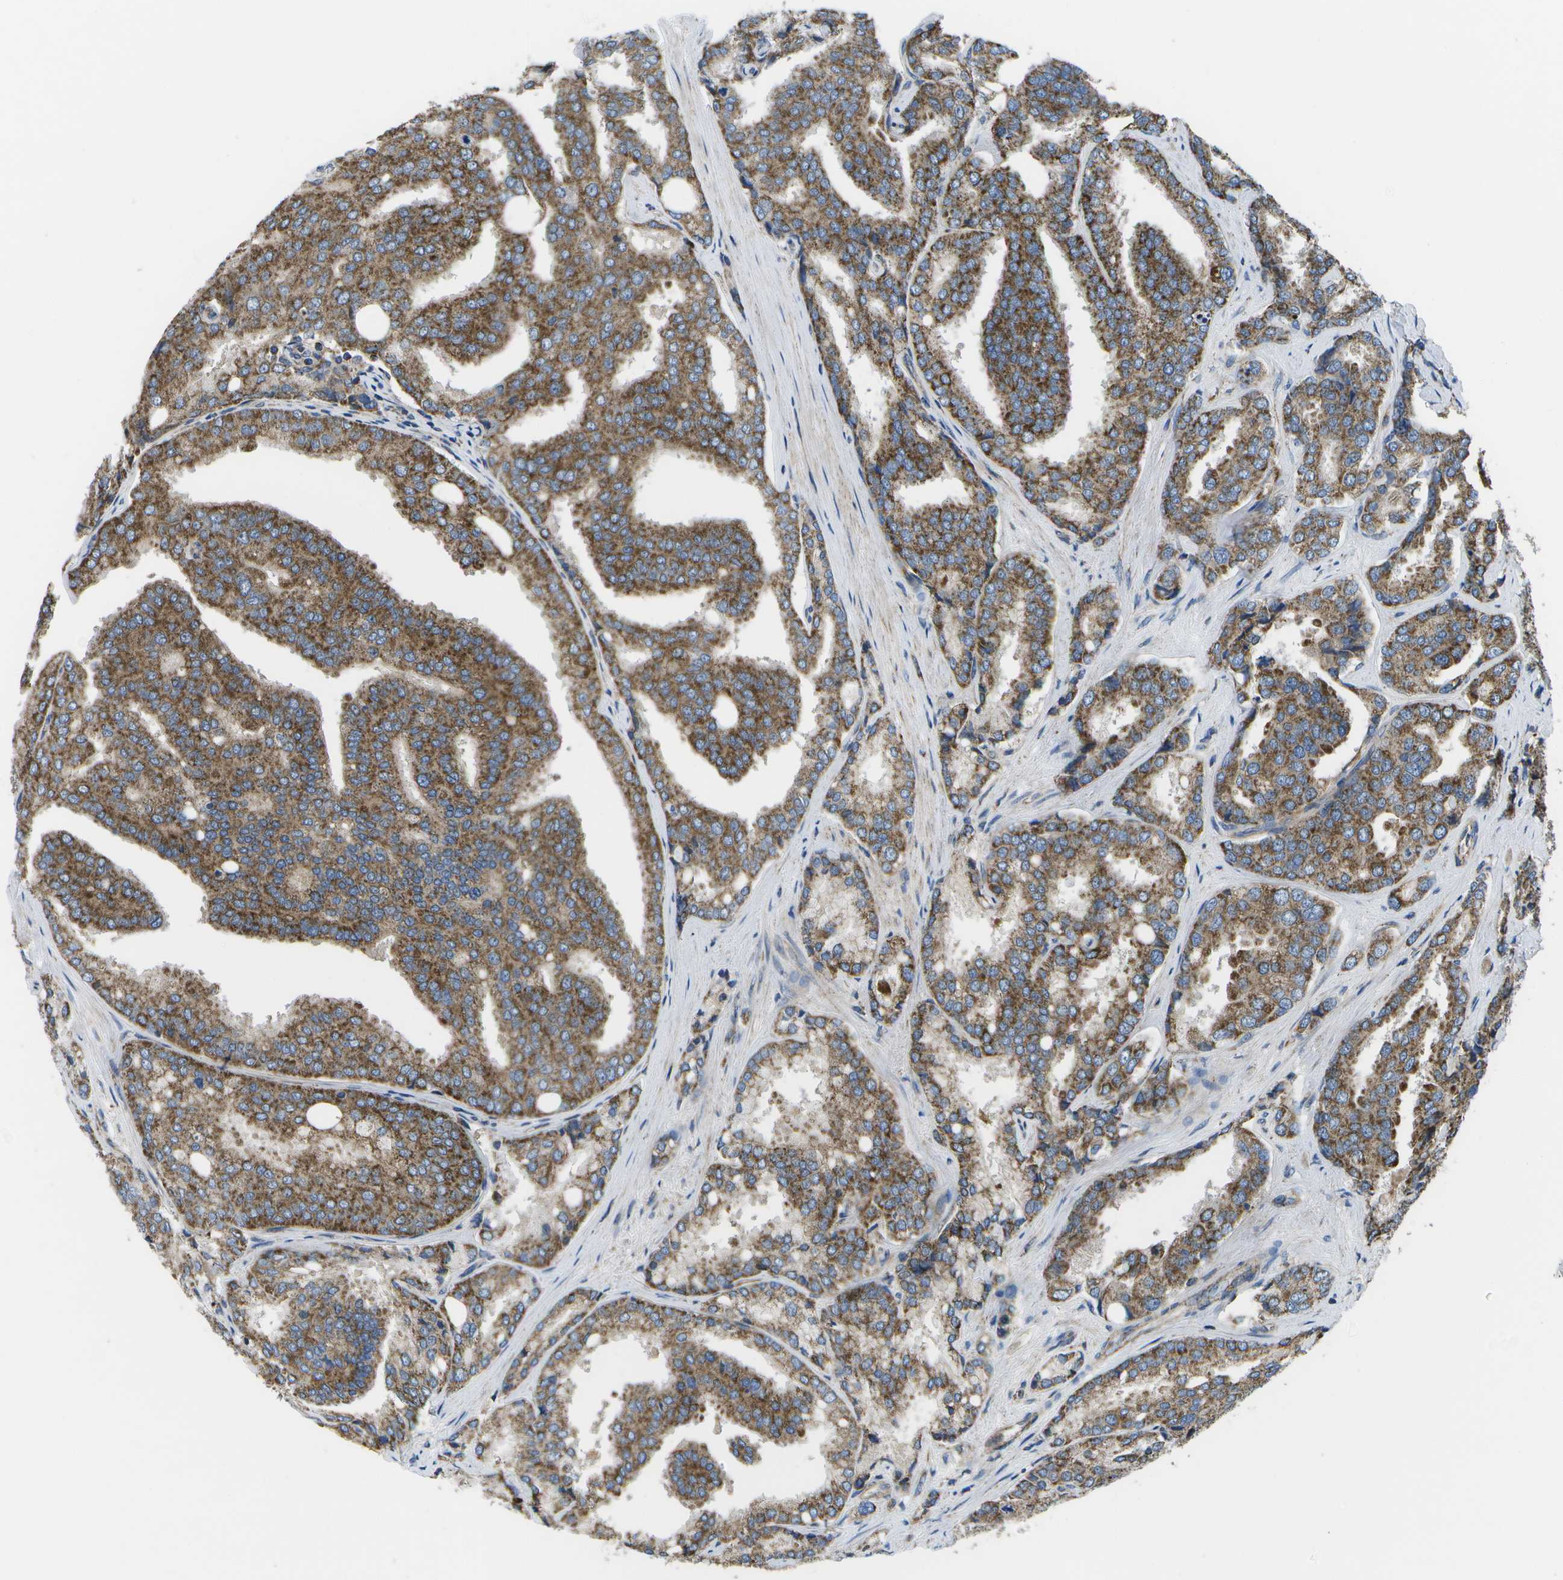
{"staining": {"intensity": "moderate", "quantity": ">75%", "location": "cytoplasmic/membranous"}, "tissue": "prostate cancer", "cell_type": "Tumor cells", "image_type": "cancer", "snomed": [{"axis": "morphology", "description": "Adenocarcinoma, High grade"}, {"axis": "topography", "description": "Prostate"}], "caption": "Prostate high-grade adenocarcinoma stained for a protein (brown) reveals moderate cytoplasmic/membranous positive staining in approximately >75% of tumor cells.", "gene": "MVK", "patient": {"sex": "male", "age": 50}}